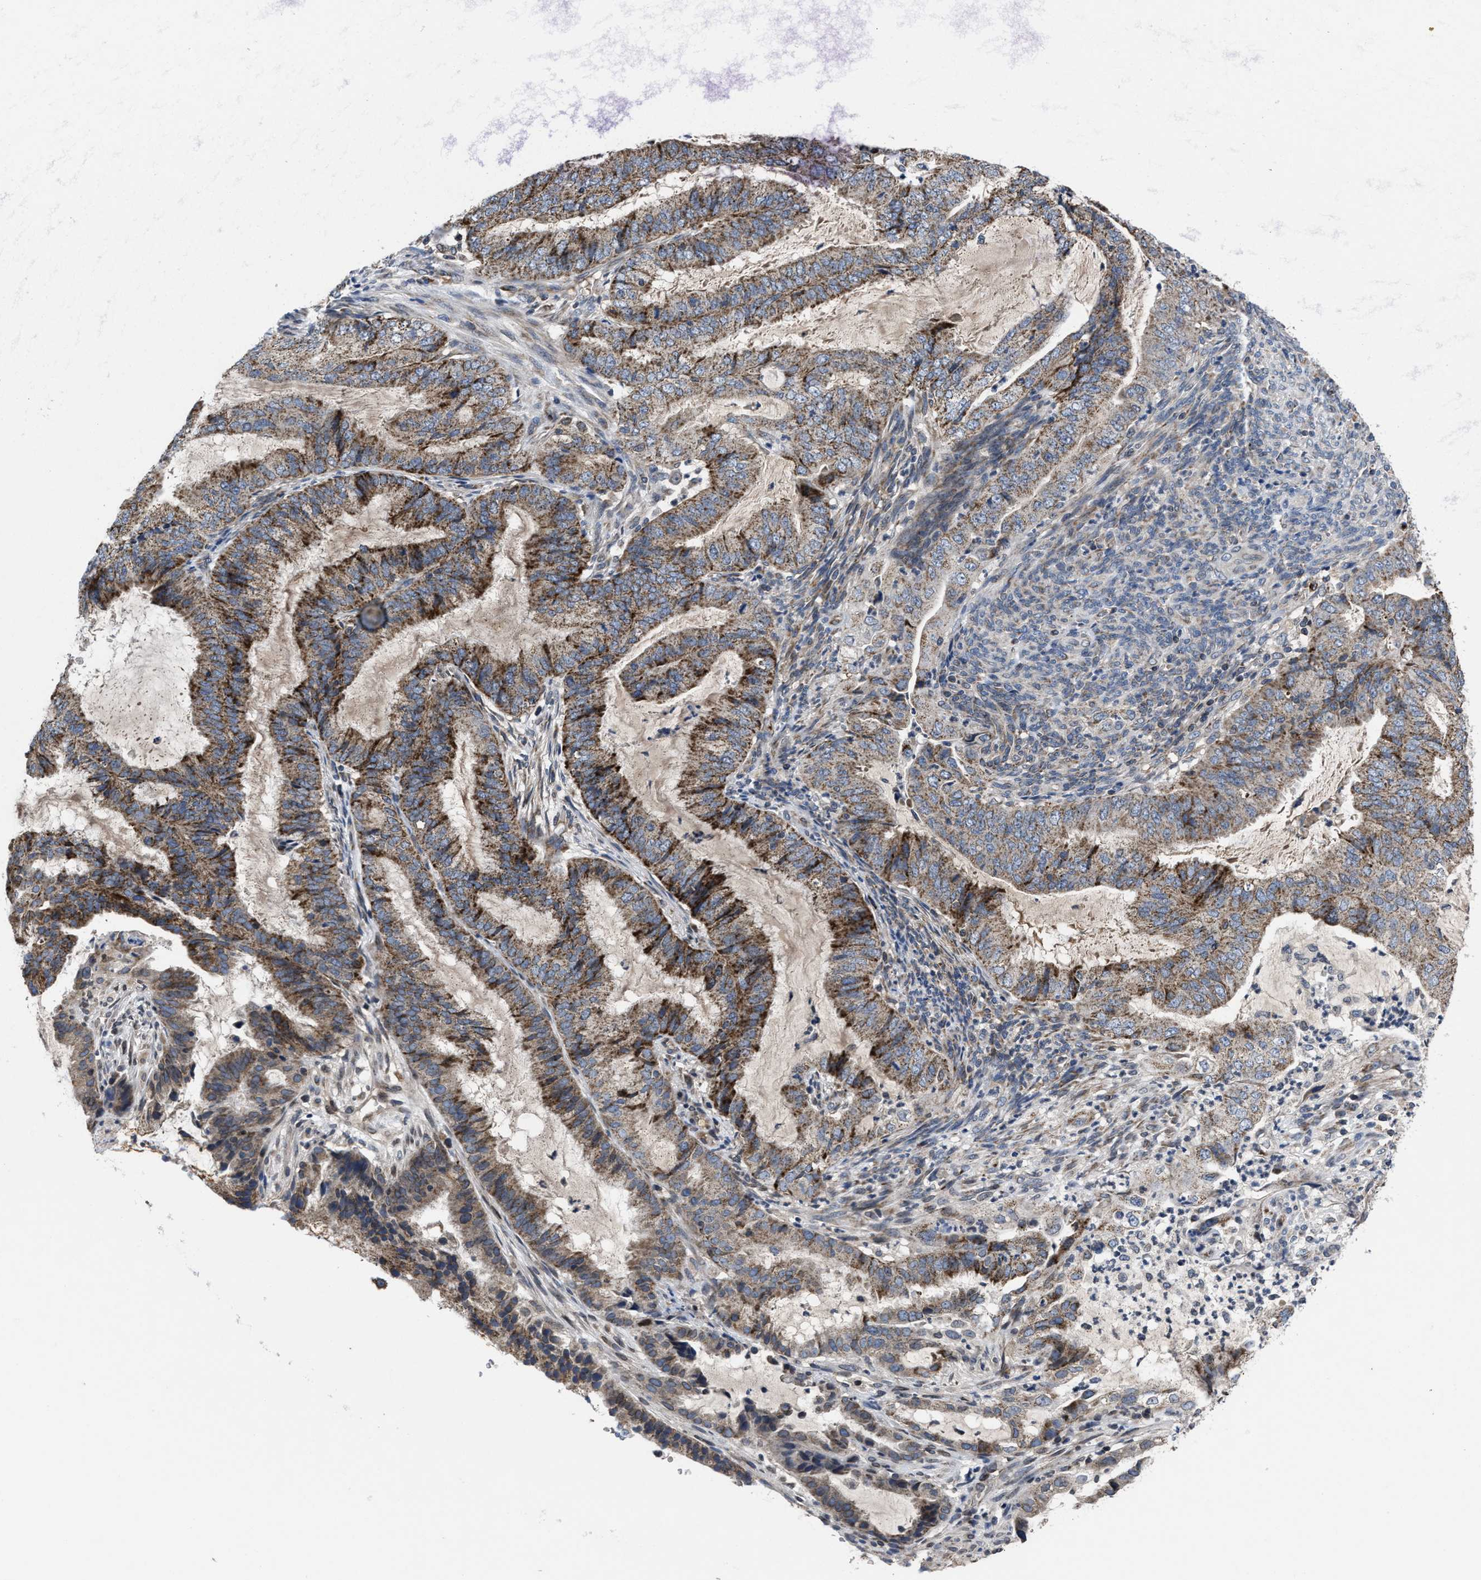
{"staining": {"intensity": "moderate", "quantity": ">75%", "location": "cytoplasmic/membranous"}, "tissue": "endometrial cancer", "cell_type": "Tumor cells", "image_type": "cancer", "snomed": [{"axis": "morphology", "description": "Adenocarcinoma, NOS"}, {"axis": "topography", "description": "Endometrium"}], "caption": "Moderate cytoplasmic/membranous protein positivity is identified in about >75% of tumor cells in endometrial adenocarcinoma.", "gene": "CACNA1D", "patient": {"sex": "female", "age": 51}}